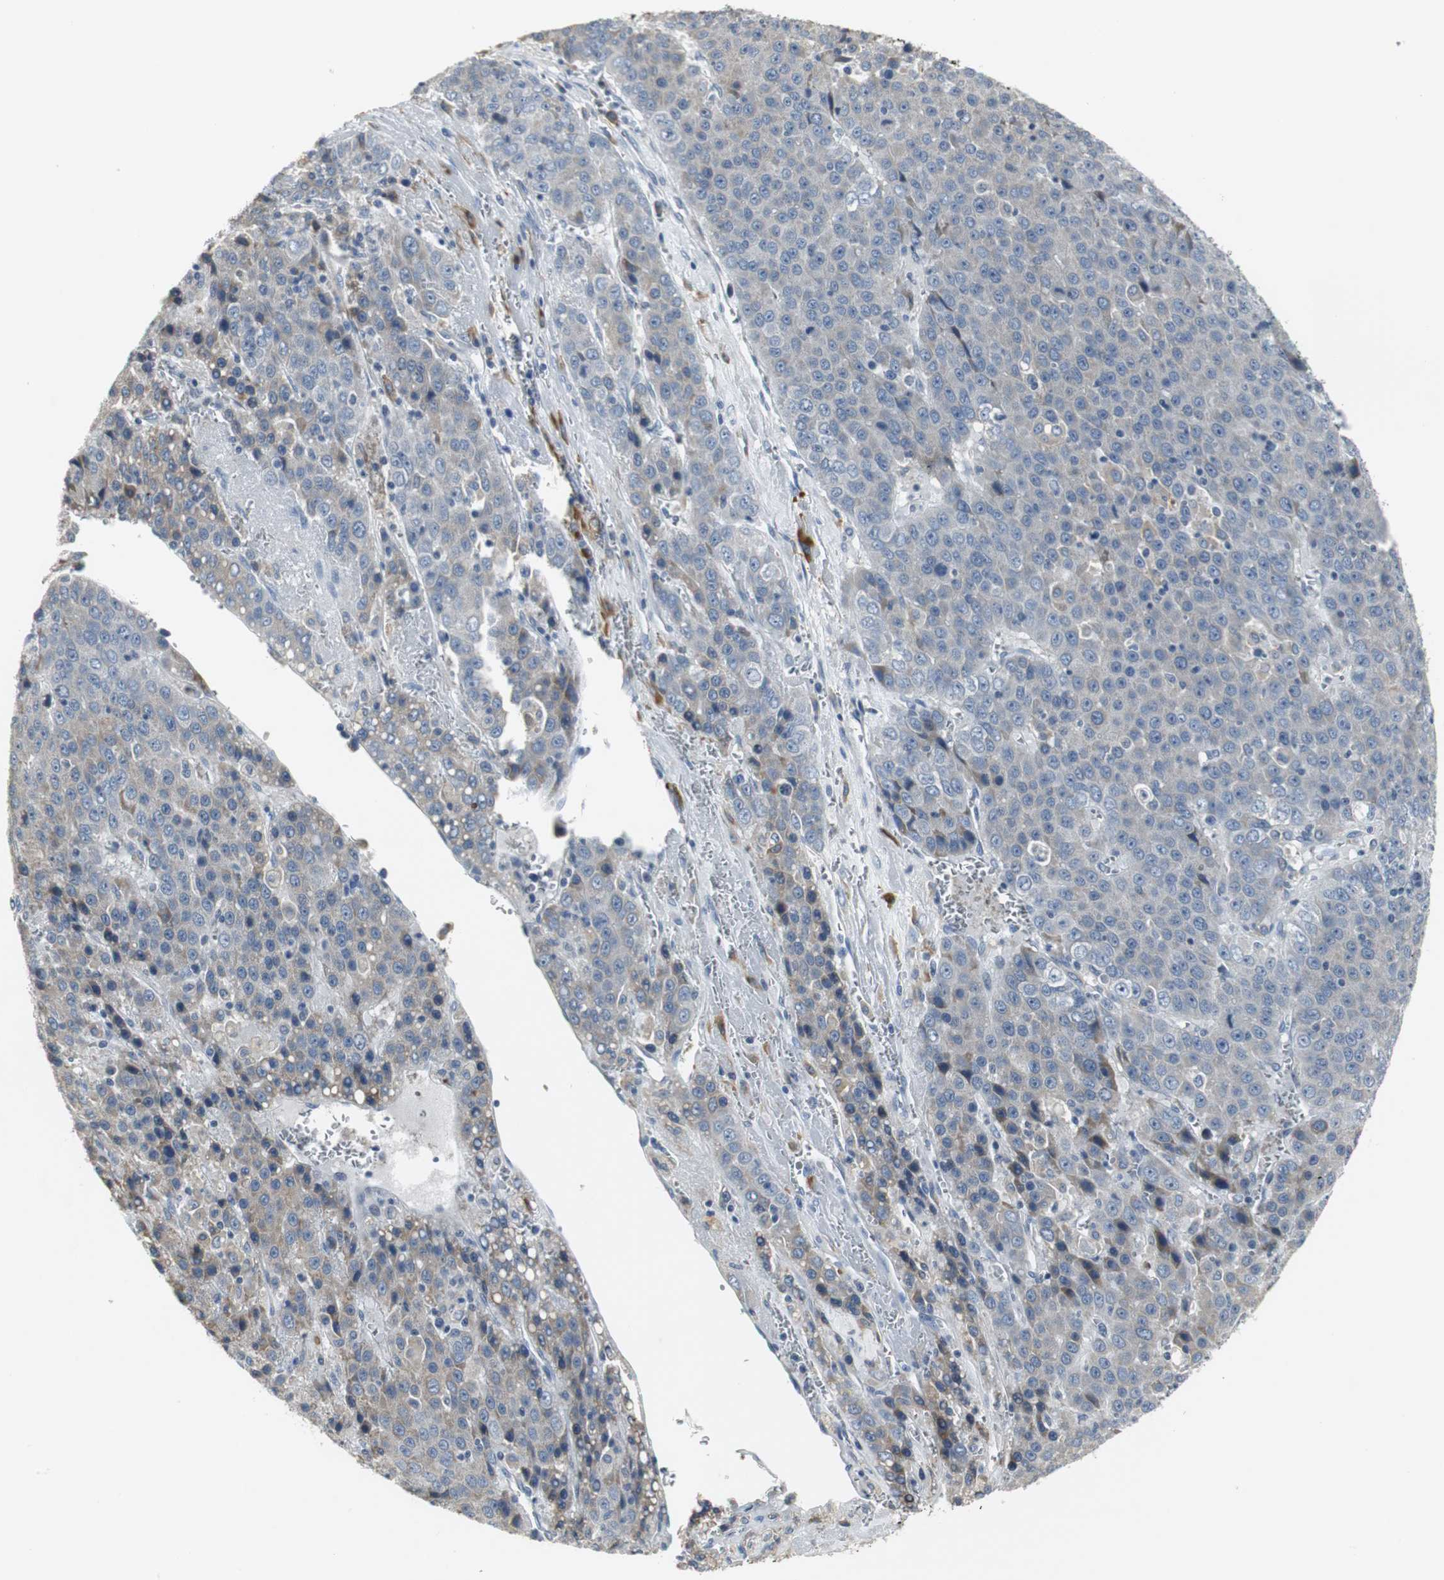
{"staining": {"intensity": "weak", "quantity": "25%-75%", "location": "cytoplasmic/membranous"}, "tissue": "liver cancer", "cell_type": "Tumor cells", "image_type": "cancer", "snomed": [{"axis": "morphology", "description": "Carcinoma, Hepatocellular, NOS"}, {"axis": "topography", "description": "Liver"}], "caption": "Brown immunohistochemical staining in human liver cancer (hepatocellular carcinoma) displays weak cytoplasmic/membranous positivity in about 25%-75% of tumor cells.", "gene": "SLC2A5", "patient": {"sex": "female", "age": 53}}